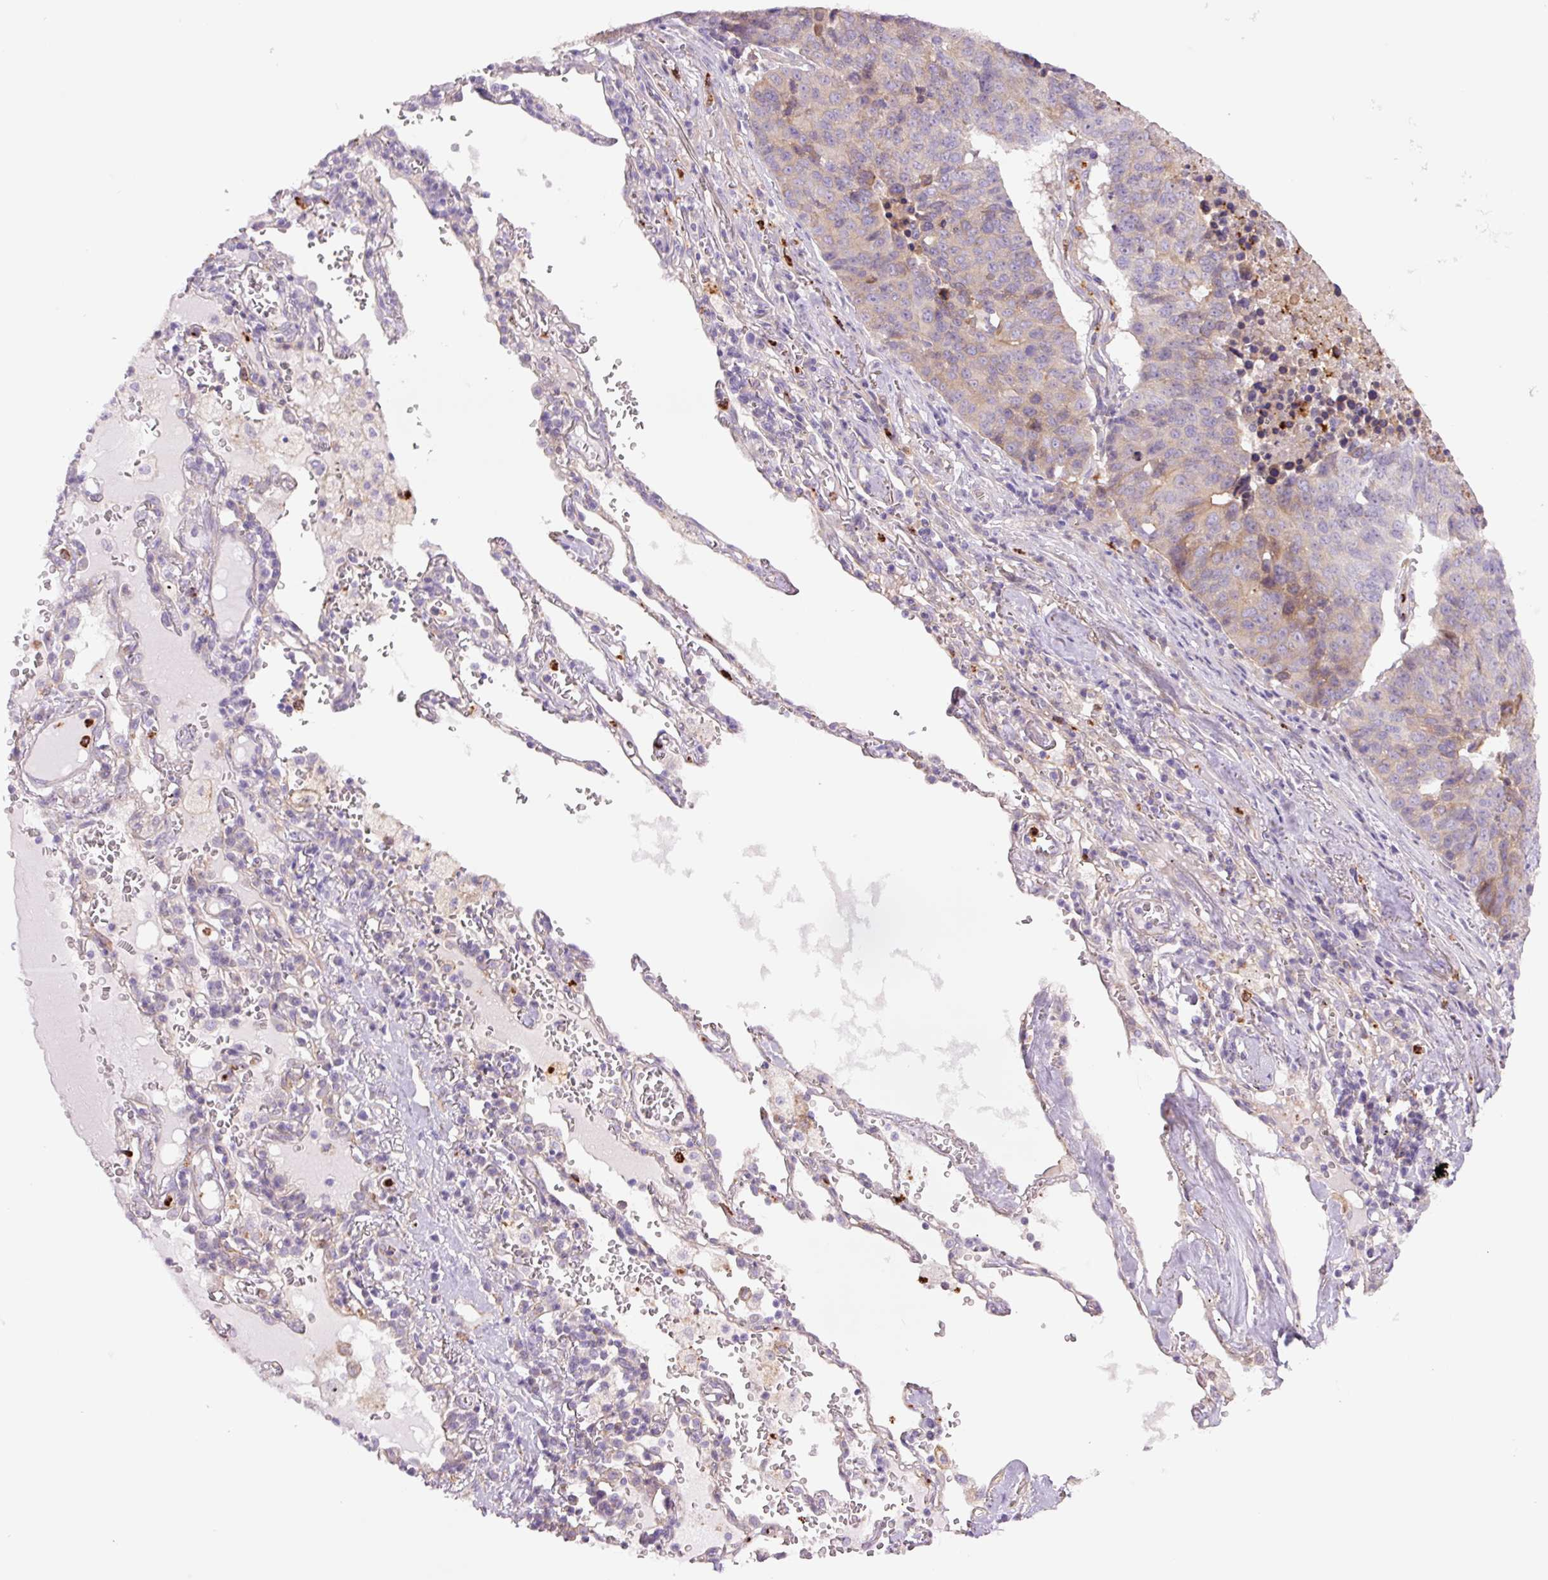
{"staining": {"intensity": "weak", "quantity": "<25%", "location": "cytoplasmic/membranous"}, "tissue": "lung cancer", "cell_type": "Tumor cells", "image_type": "cancer", "snomed": [{"axis": "morphology", "description": "Squamous cell carcinoma, NOS"}, {"axis": "topography", "description": "Lung"}], "caption": "A photomicrograph of human lung squamous cell carcinoma is negative for staining in tumor cells.", "gene": "SH2D6", "patient": {"sex": "female", "age": 66}}